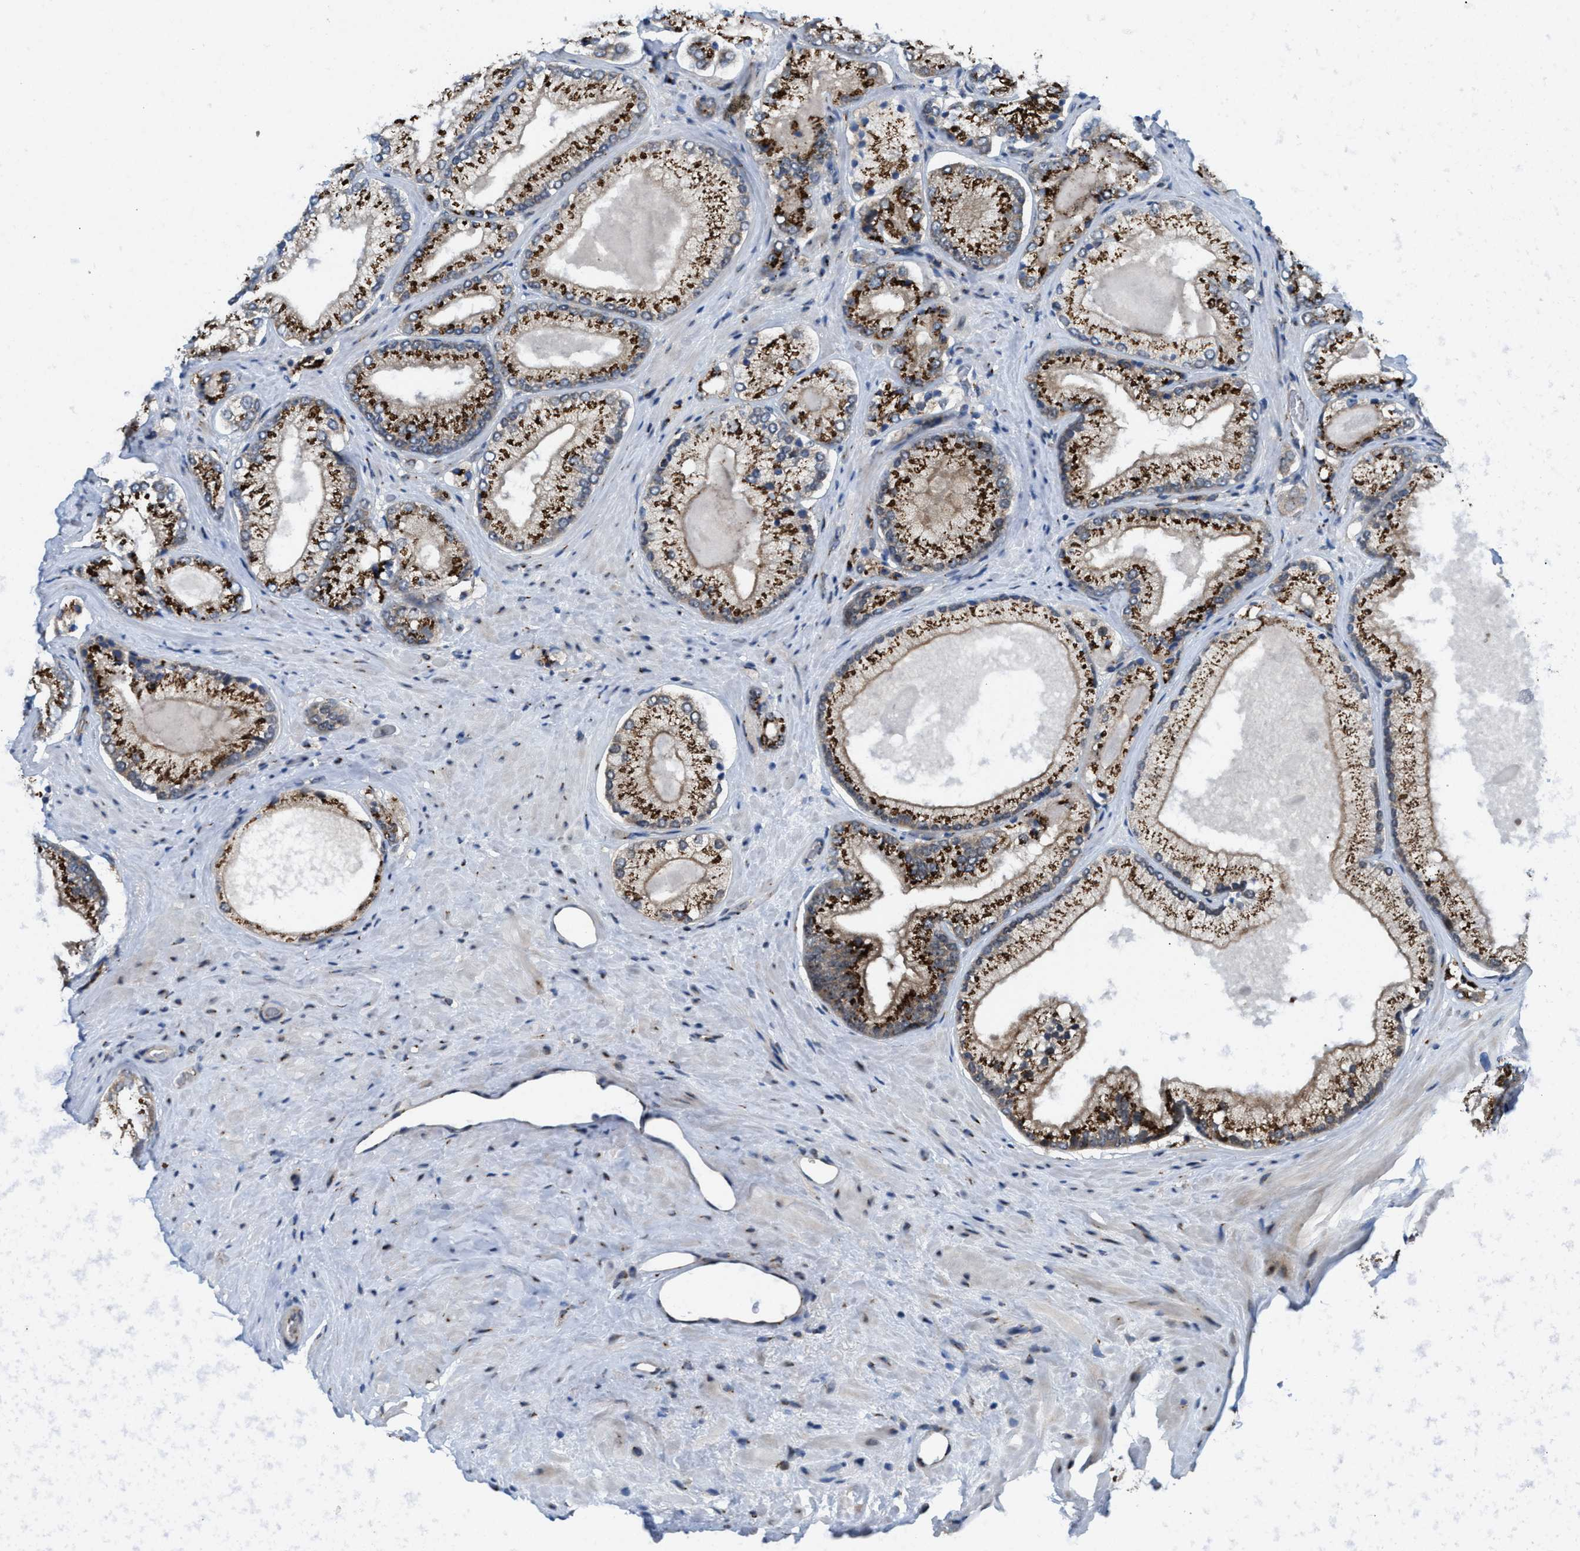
{"staining": {"intensity": "strong", "quantity": ">75%", "location": "cytoplasmic/membranous"}, "tissue": "prostate cancer", "cell_type": "Tumor cells", "image_type": "cancer", "snomed": [{"axis": "morphology", "description": "Adenocarcinoma, Low grade"}, {"axis": "topography", "description": "Prostate"}], "caption": "Prostate cancer (adenocarcinoma (low-grade)) tissue exhibits strong cytoplasmic/membranous positivity in approximately >75% of tumor cells, visualized by immunohistochemistry.", "gene": "SLC38A10", "patient": {"sex": "male", "age": 65}}